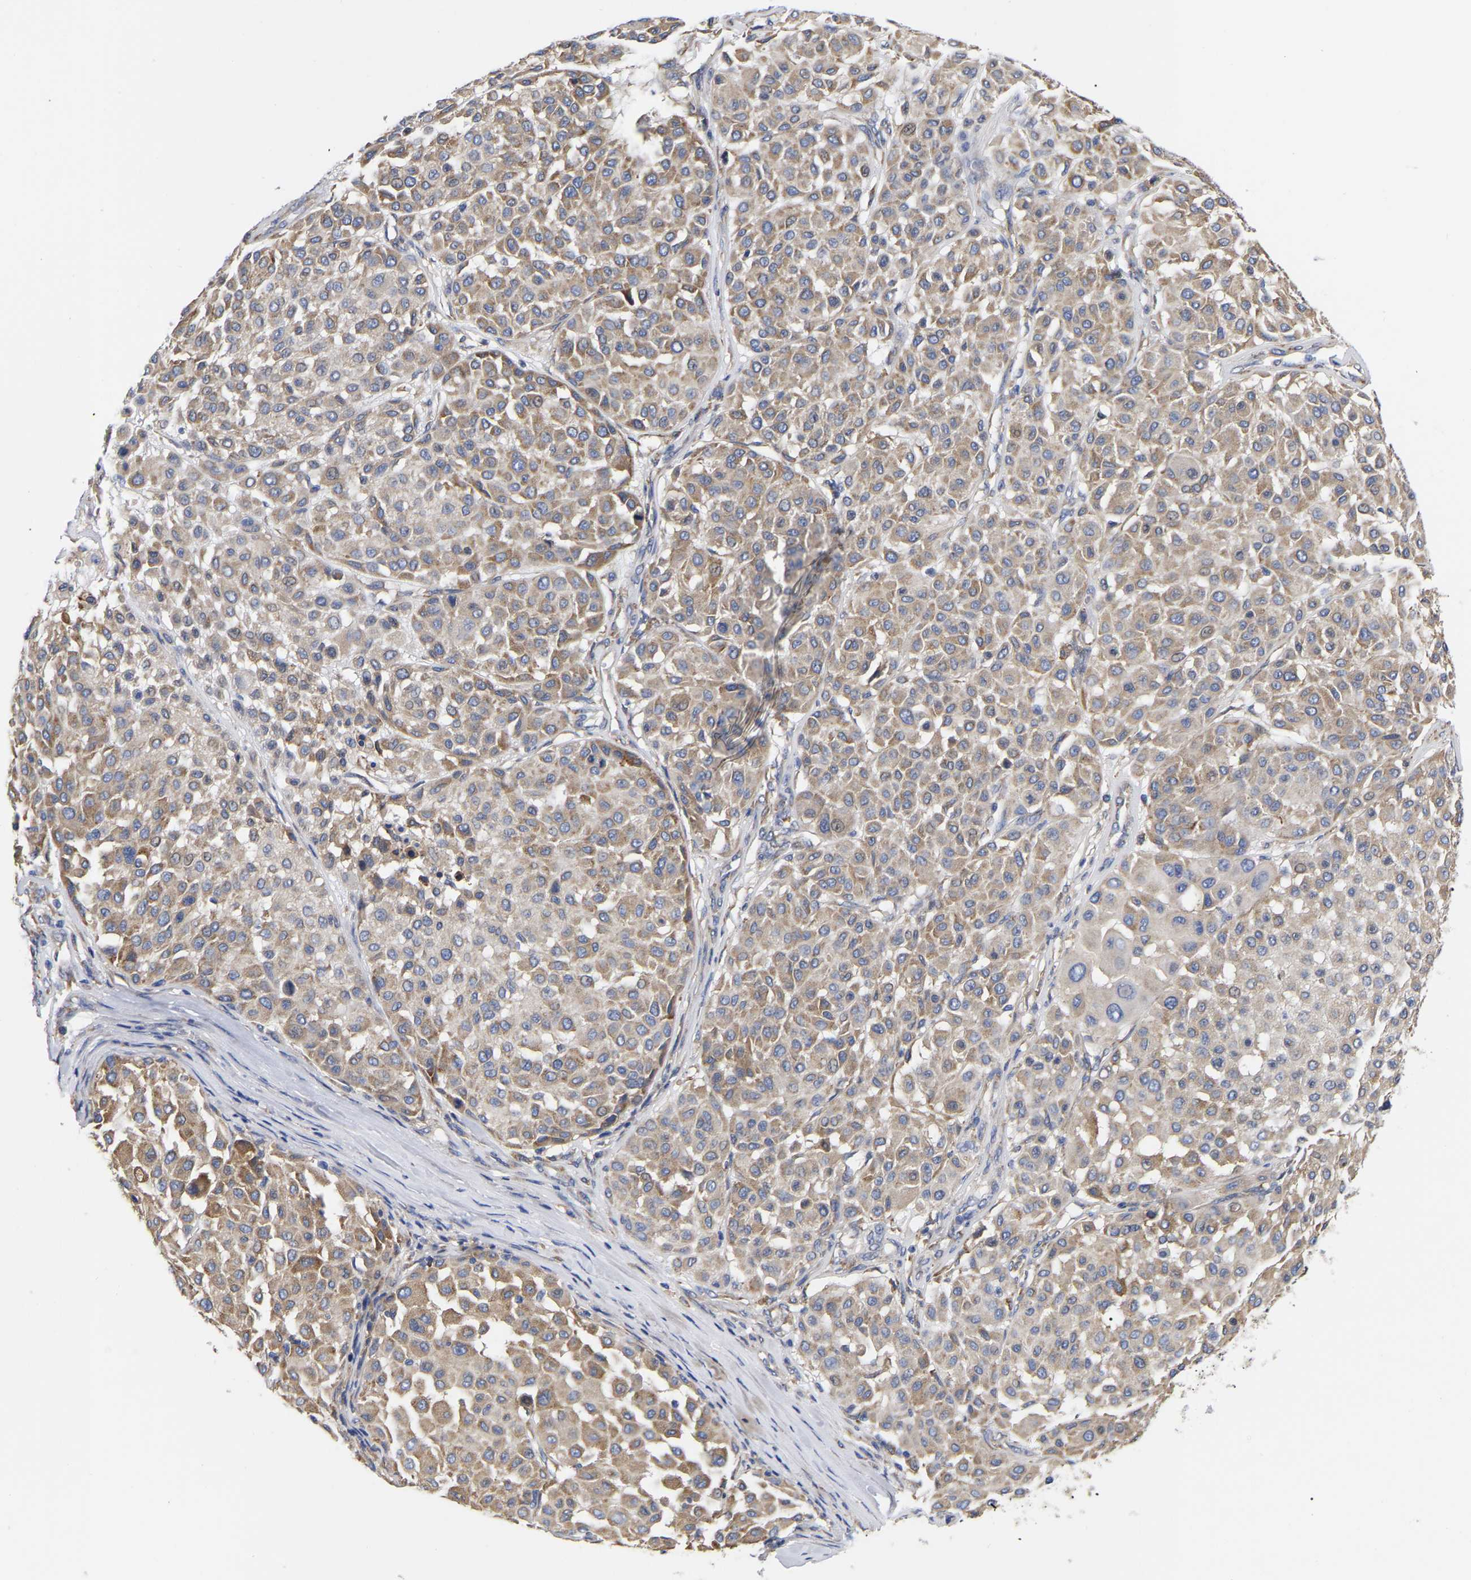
{"staining": {"intensity": "moderate", "quantity": ">75%", "location": "cytoplasmic/membranous"}, "tissue": "melanoma", "cell_type": "Tumor cells", "image_type": "cancer", "snomed": [{"axis": "morphology", "description": "Malignant melanoma, Metastatic site"}, {"axis": "topography", "description": "Soft tissue"}], "caption": "DAB (3,3'-diaminobenzidine) immunohistochemical staining of melanoma displays moderate cytoplasmic/membranous protein positivity in about >75% of tumor cells.", "gene": "CFAP298", "patient": {"sex": "male", "age": 41}}